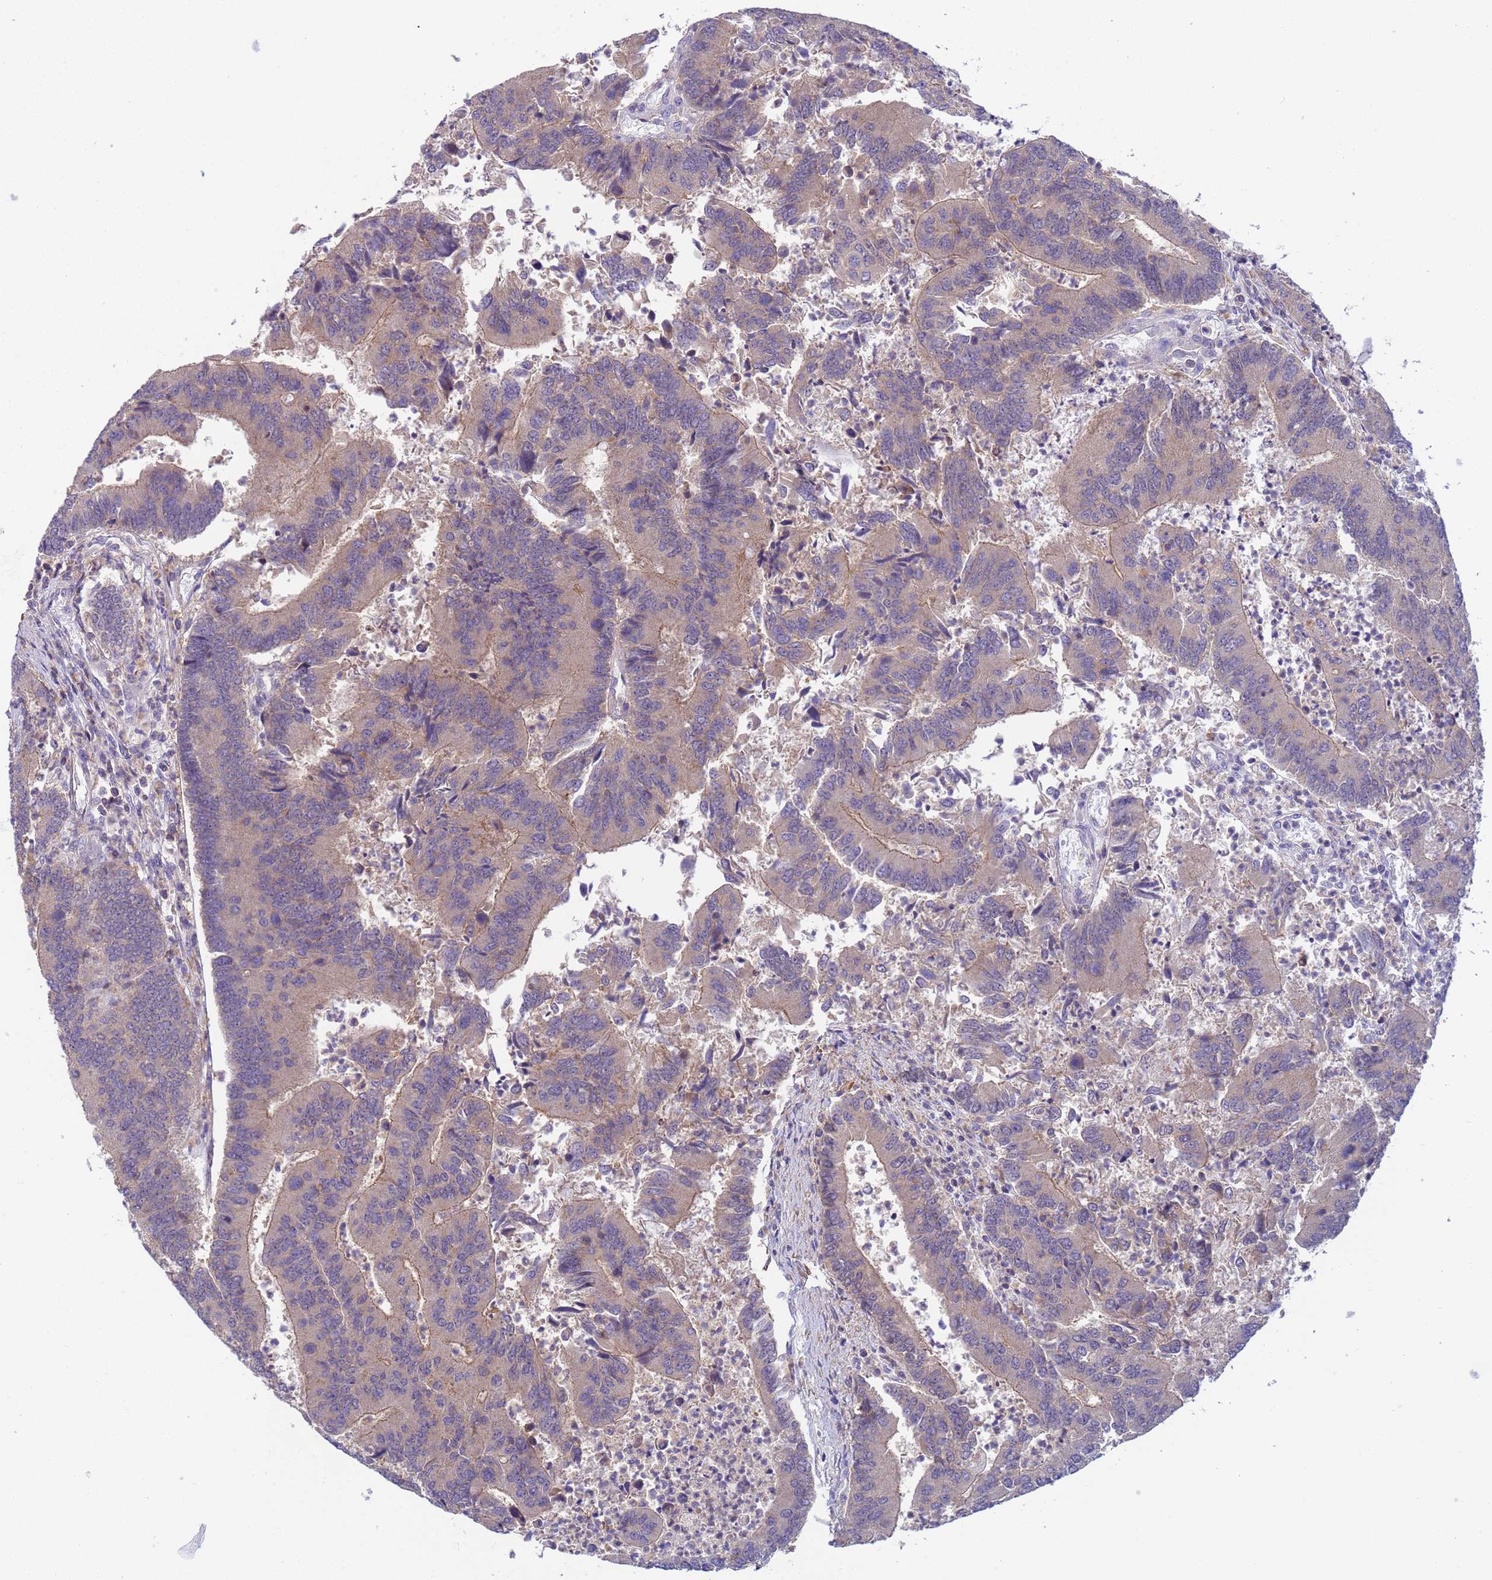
{"staining": {"intensity": "weak", "quantity": "<25%", "location": "cytoplasmic/membranous"}, "tissue": "colorectal cancer", "cell_type": "Tumor cells", "image_type": "cancer", "snomed": [{"axis": "morphology", "description": "Adenocarcinoma, NOS"}, {"axis": "topography", "description": "Colon"}], "caption": "An IHC photomicrograph of colorectal cancer is shown. There is no staining in tumor cells of colorectal cancer.", "gene": "KLHL13", "patient": {"sex": "female", "age": 67}}